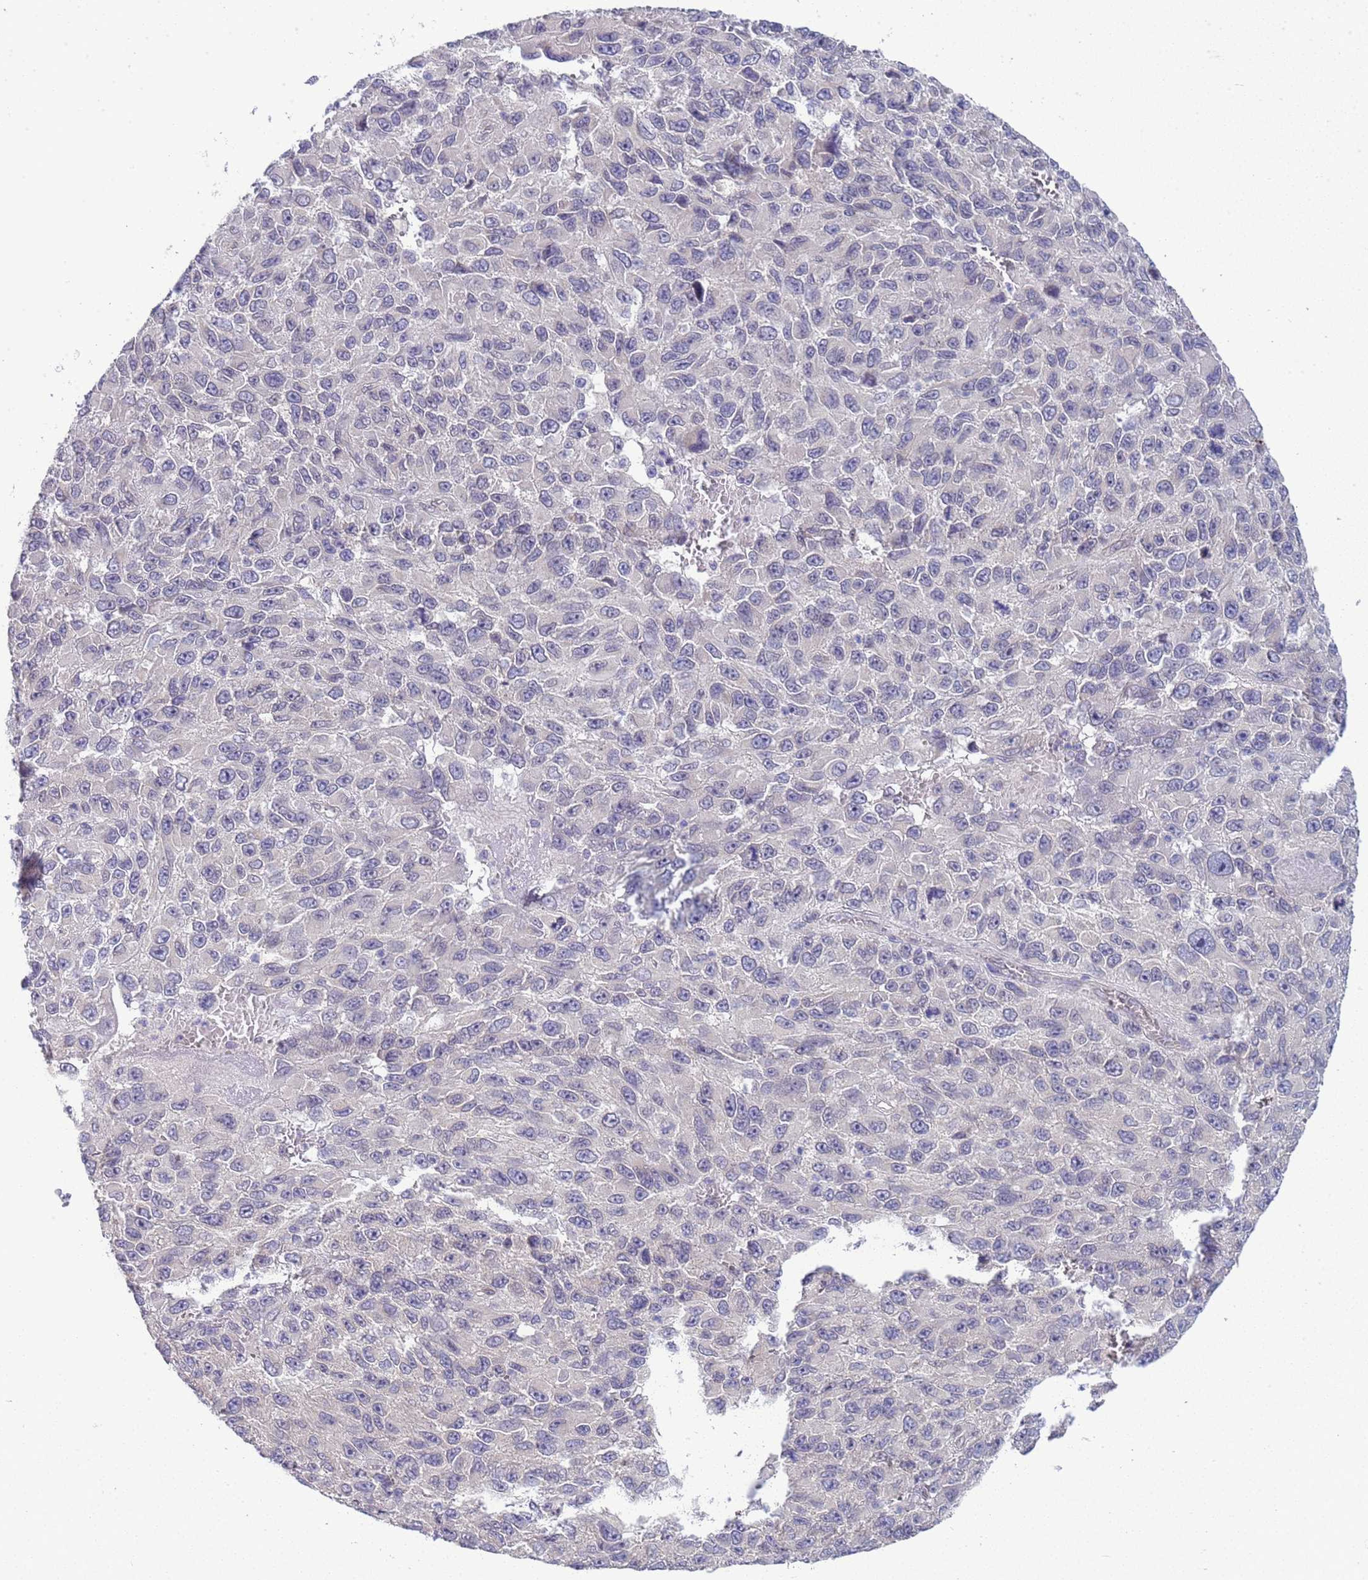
{"staining": {"intensity": "negative", "quantity": "none", "location": "none"}, "tissue": "melanoma", "cell_type": "Tumor cells", "image_type": "cancer", "snomed": [{"axis": "morphology", "description": "Normal tissue, NOS"}, {"axis": "morphology", "description": "Malignant melanoma, NOS"}, {"axis": "topography", "description": "Skin"}], "caption": "Immunohistochemistry (IHC) histopathology image of human malignant melanoma stained for a protein (brown), which shows no staining in tumor cells. (Brightfield microscopy of DAB (3,3'-diaminobenzidine) IHC at high magnification).", "gene": "TRMT10A", "patient": {"sex": "female", "age": 96}}